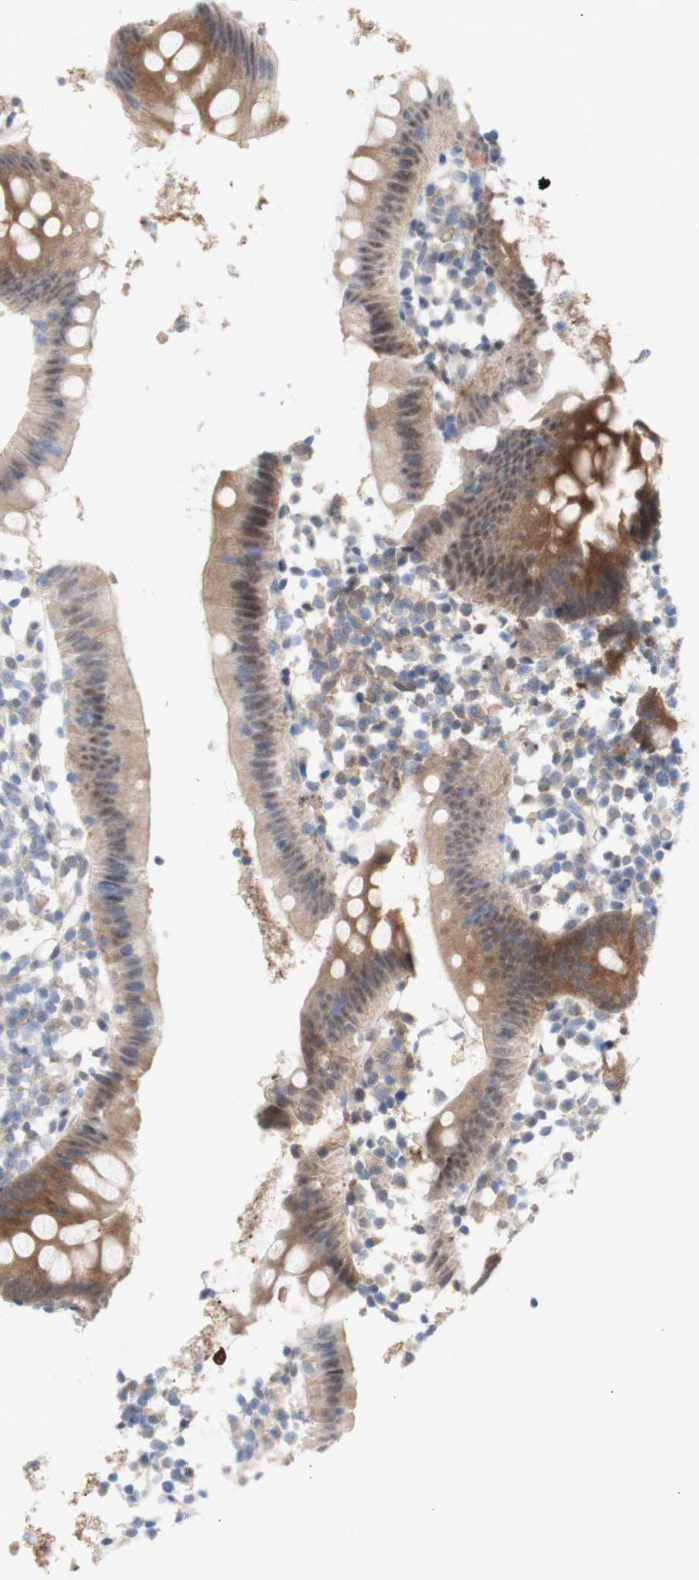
{"staining": {"intensity": "moderate", "quantity": ">75%", "location": "cytoplasmic/membranous"}, "tissue": "appendix", "cell_type": "Glandular cells", "image_type": "normal", "snomed": [{"axis": "morphology", "description": "Normal tissue, NOS"}, {"axis": "topography", "description": "Appendix"}], "caption": "Benign appendix reveals moderate cytoplasmic/membranous positivity in about >75% of glandular cells, visualized by immunohistochemistry. (brown staining indicates protein expression, while blue staining denotes nuclei).", "gene": "PRMT5", "patient": {"sex": "female", "age": 20}}